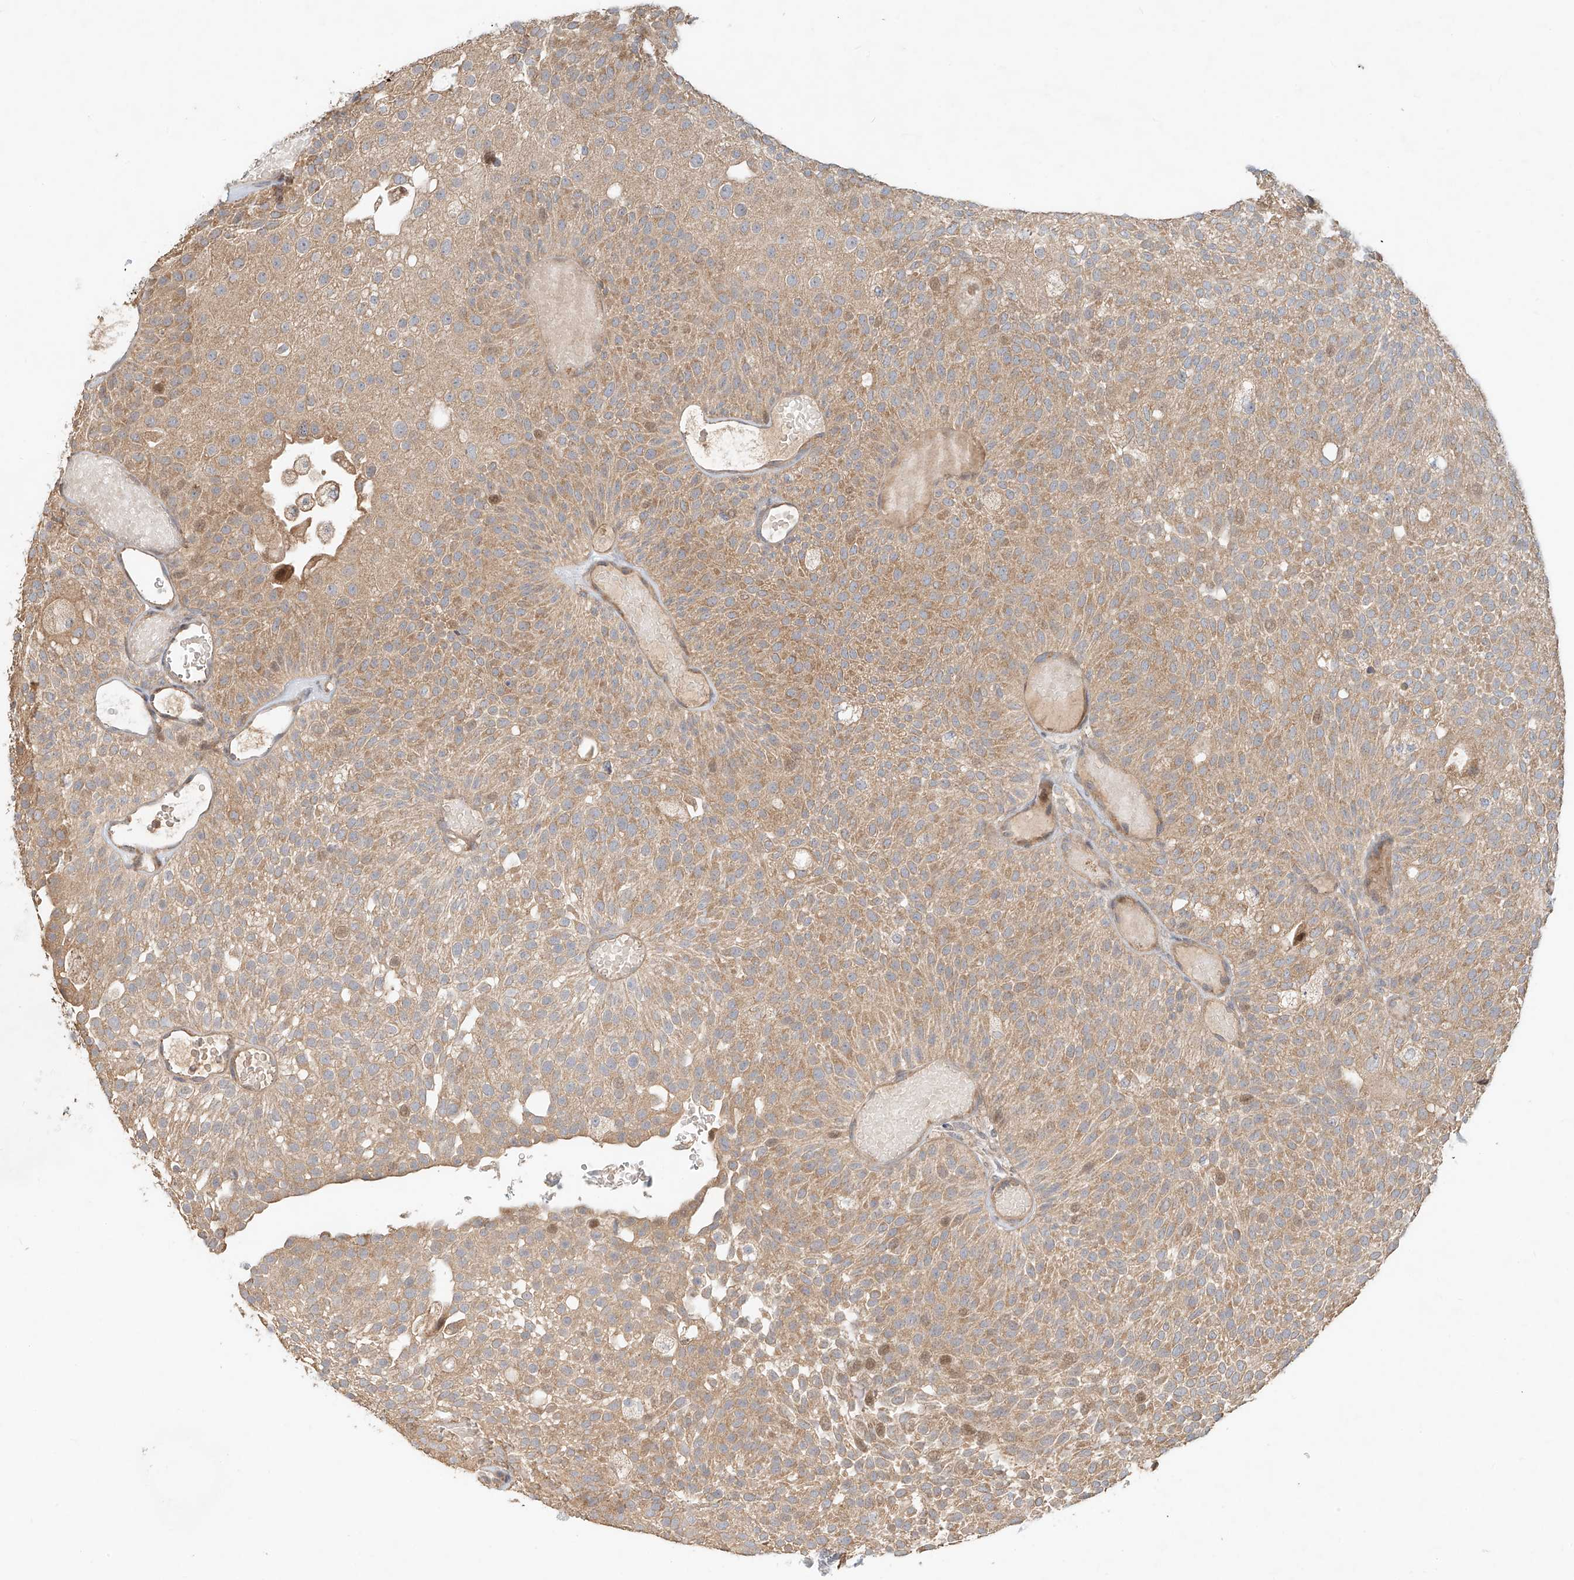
{"staining": {"intensity": "moderate", "quantity": ">75%", "location": "cytoplasmic/membranous"}, "tissue": "urothelial cancer", "cell_type": "Tumor cells", "image_type": "cancer", "snomed": [{"axis": "morphology", "description": "Urothelial carcinoma, Low grade"}, {"axis": "topography", "description": "Urinary bladder"}], "caption": "Protein staining by IHC exhibits moderate cytoplasmic/membranous expression in approximately >75% of tumor cells in urothelial carcinoma (low-grade). The protein is shown in brown color, while the nuclei are stained blue.", "gene": "TMEM61", "patient": {"sex": "male", "age": 78}}